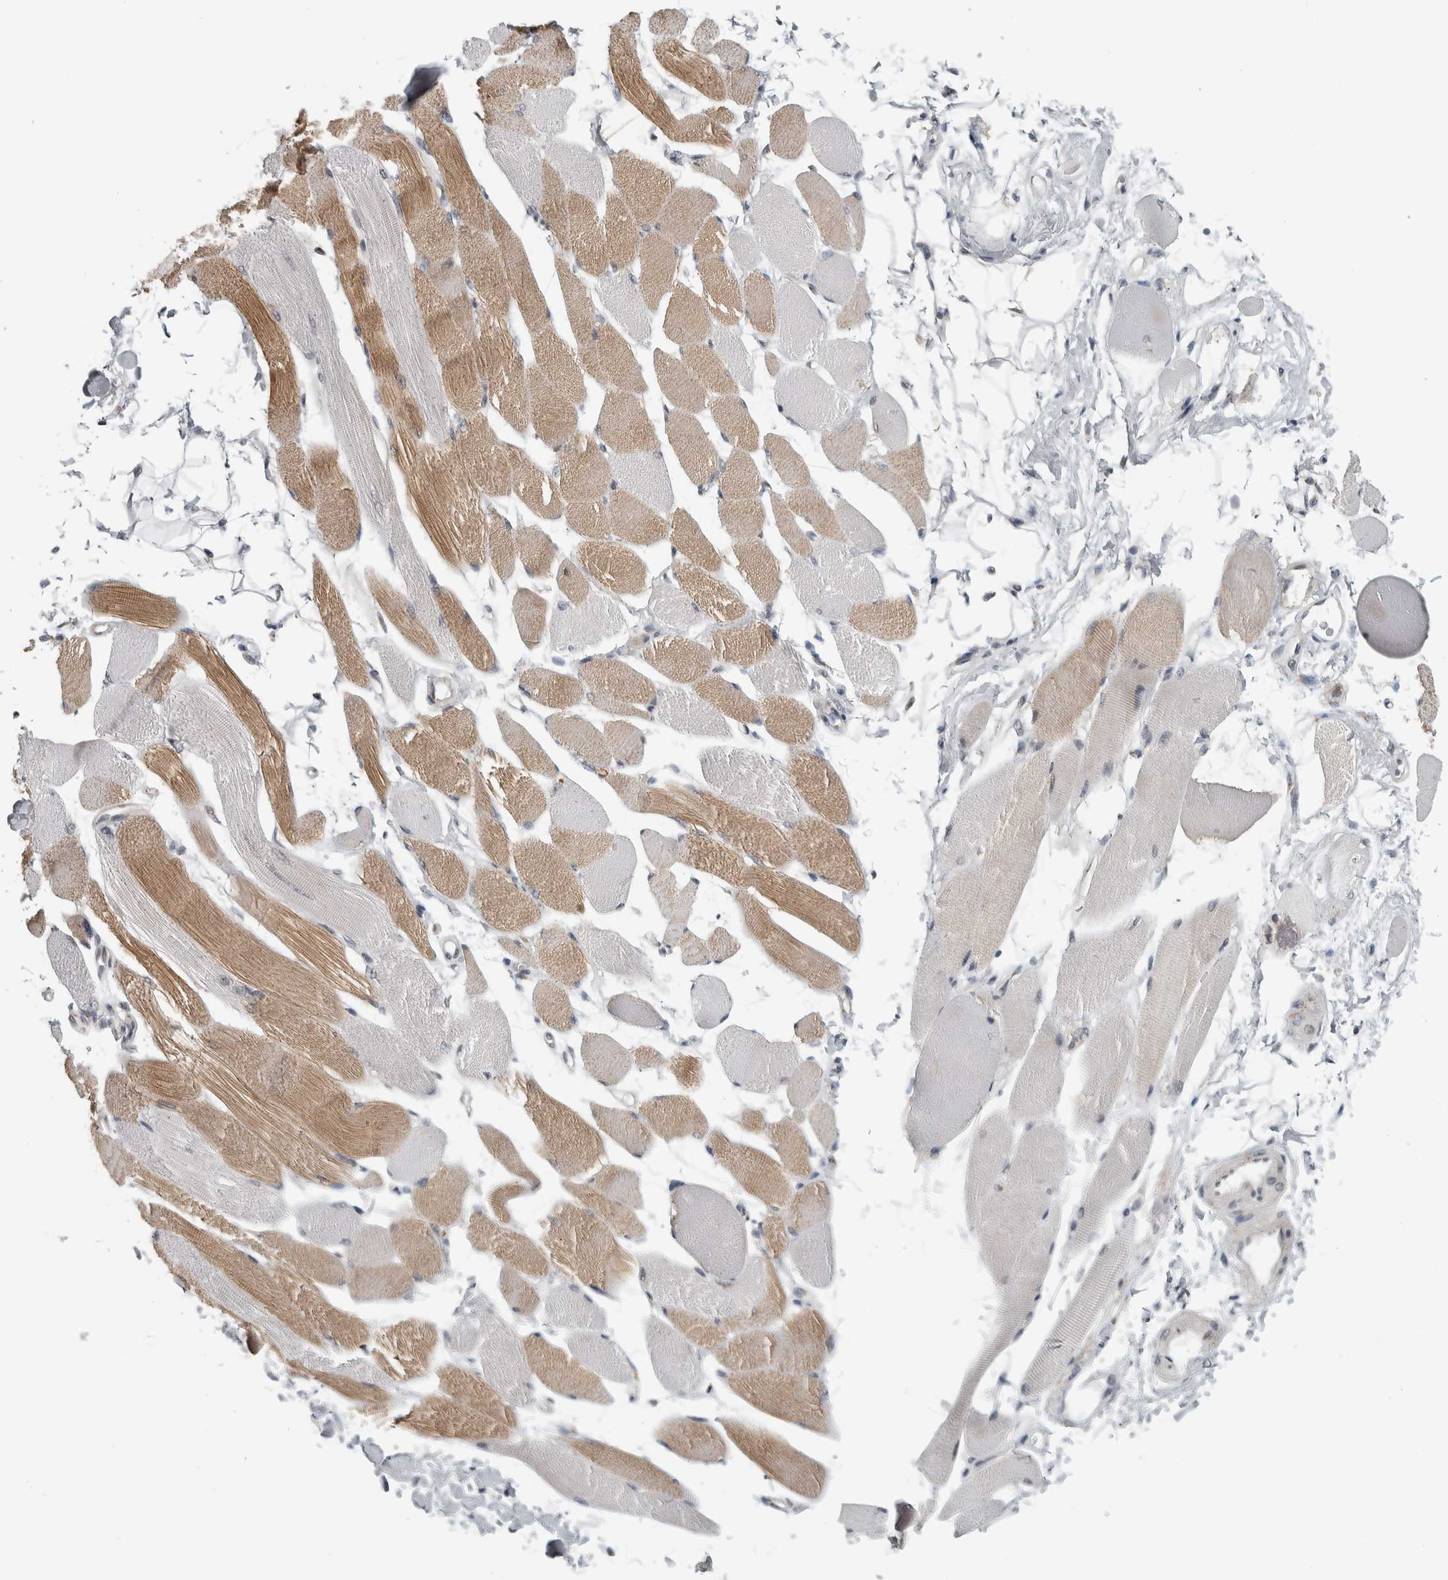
{"staining": {"intensity": "moderate", "quantity": "25%-75%", "location": "cytoplasmic/membranous"}, "tissue": "skeletal muscle", "cell_type": "Myocytes", "image_type": "normal", "snomed": [{"axis": "morphology", "description": "Normal tissue, NOS"}, {"axis": "topography", "description": "Skeletal muscle"}, {"axis": "topography", "description": "Peripheral nerve tissue"}], "caption": "A histopathology image of human skeletal muscle stained for a protein shows moderate cytoplasmic/membranous brown staining in myocytes. (DAB (3,3'-diaminobenzidine) IHC with brightfield microscopy, high magnification).", "gene": "ZMYND8", "patient": {"sex": "female", "age": 84}}